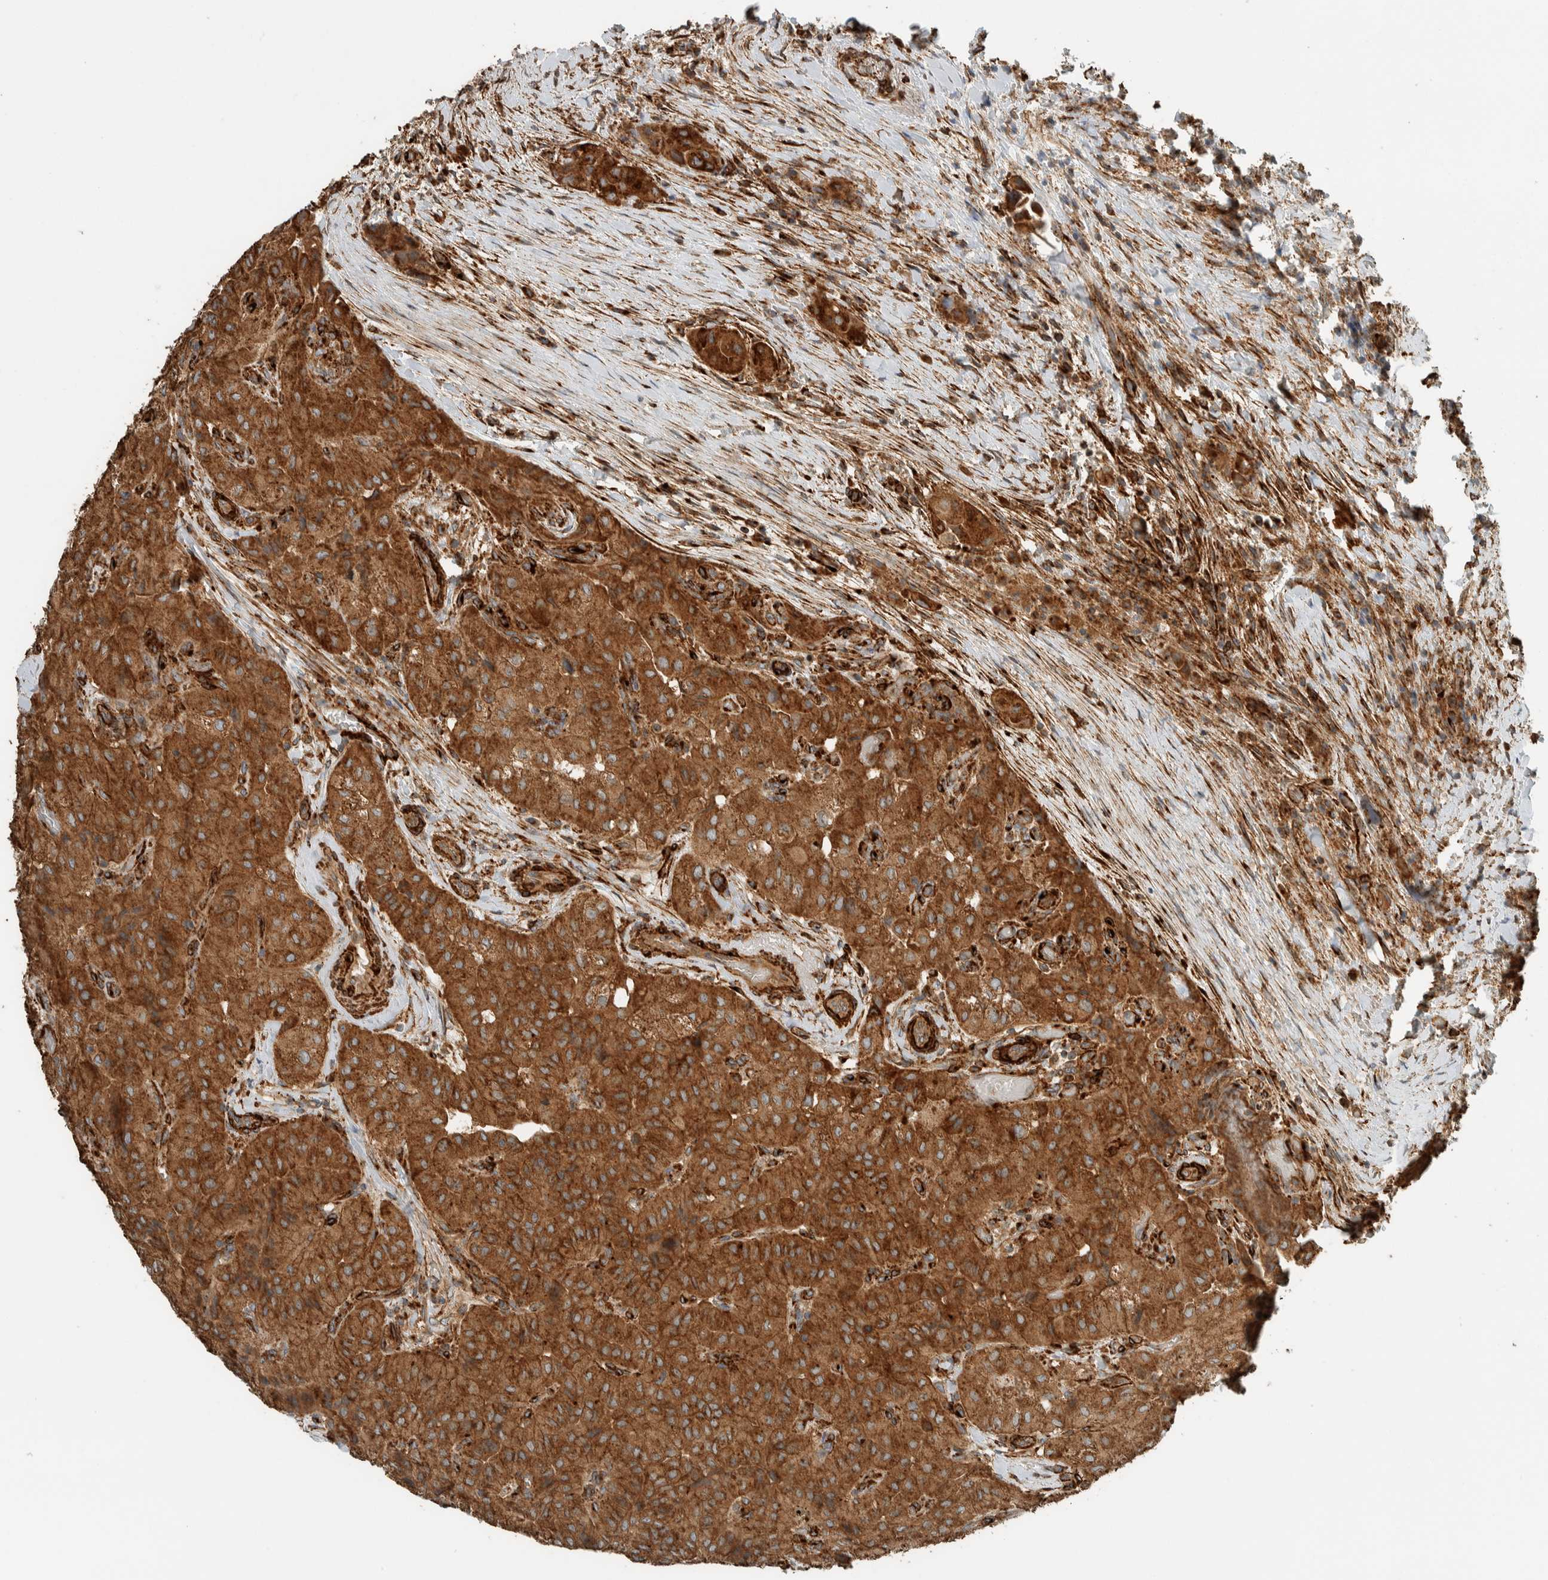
{"staining": {"intensity": "strong", "quantity": ">75%", "location": "cytoplasmic/membranous"}, "tissue": "thyroid cancer", "cell_type": "Tumor cells", "image_type": "cancer", "snomed": [{"axis": "morphology", "description": "Papillary adenocarcinoma, NOS"}, {"axis": "topography", "description": "Thyroid gland"}], "caption": "IHC staining of thyroid cancer, which demonstrates high levels of strong cytoplasmic/membranous positivity in approximately >75% of tumor cells indicating strong cytoplasmic/membranous protein positivity. The staining was performed using DAB (brown) for protein detection and nuclei were counterstained in hematoxylin (blue).", "gene": "EXOC7", "patient": {"sex": "female", "age": 59}}